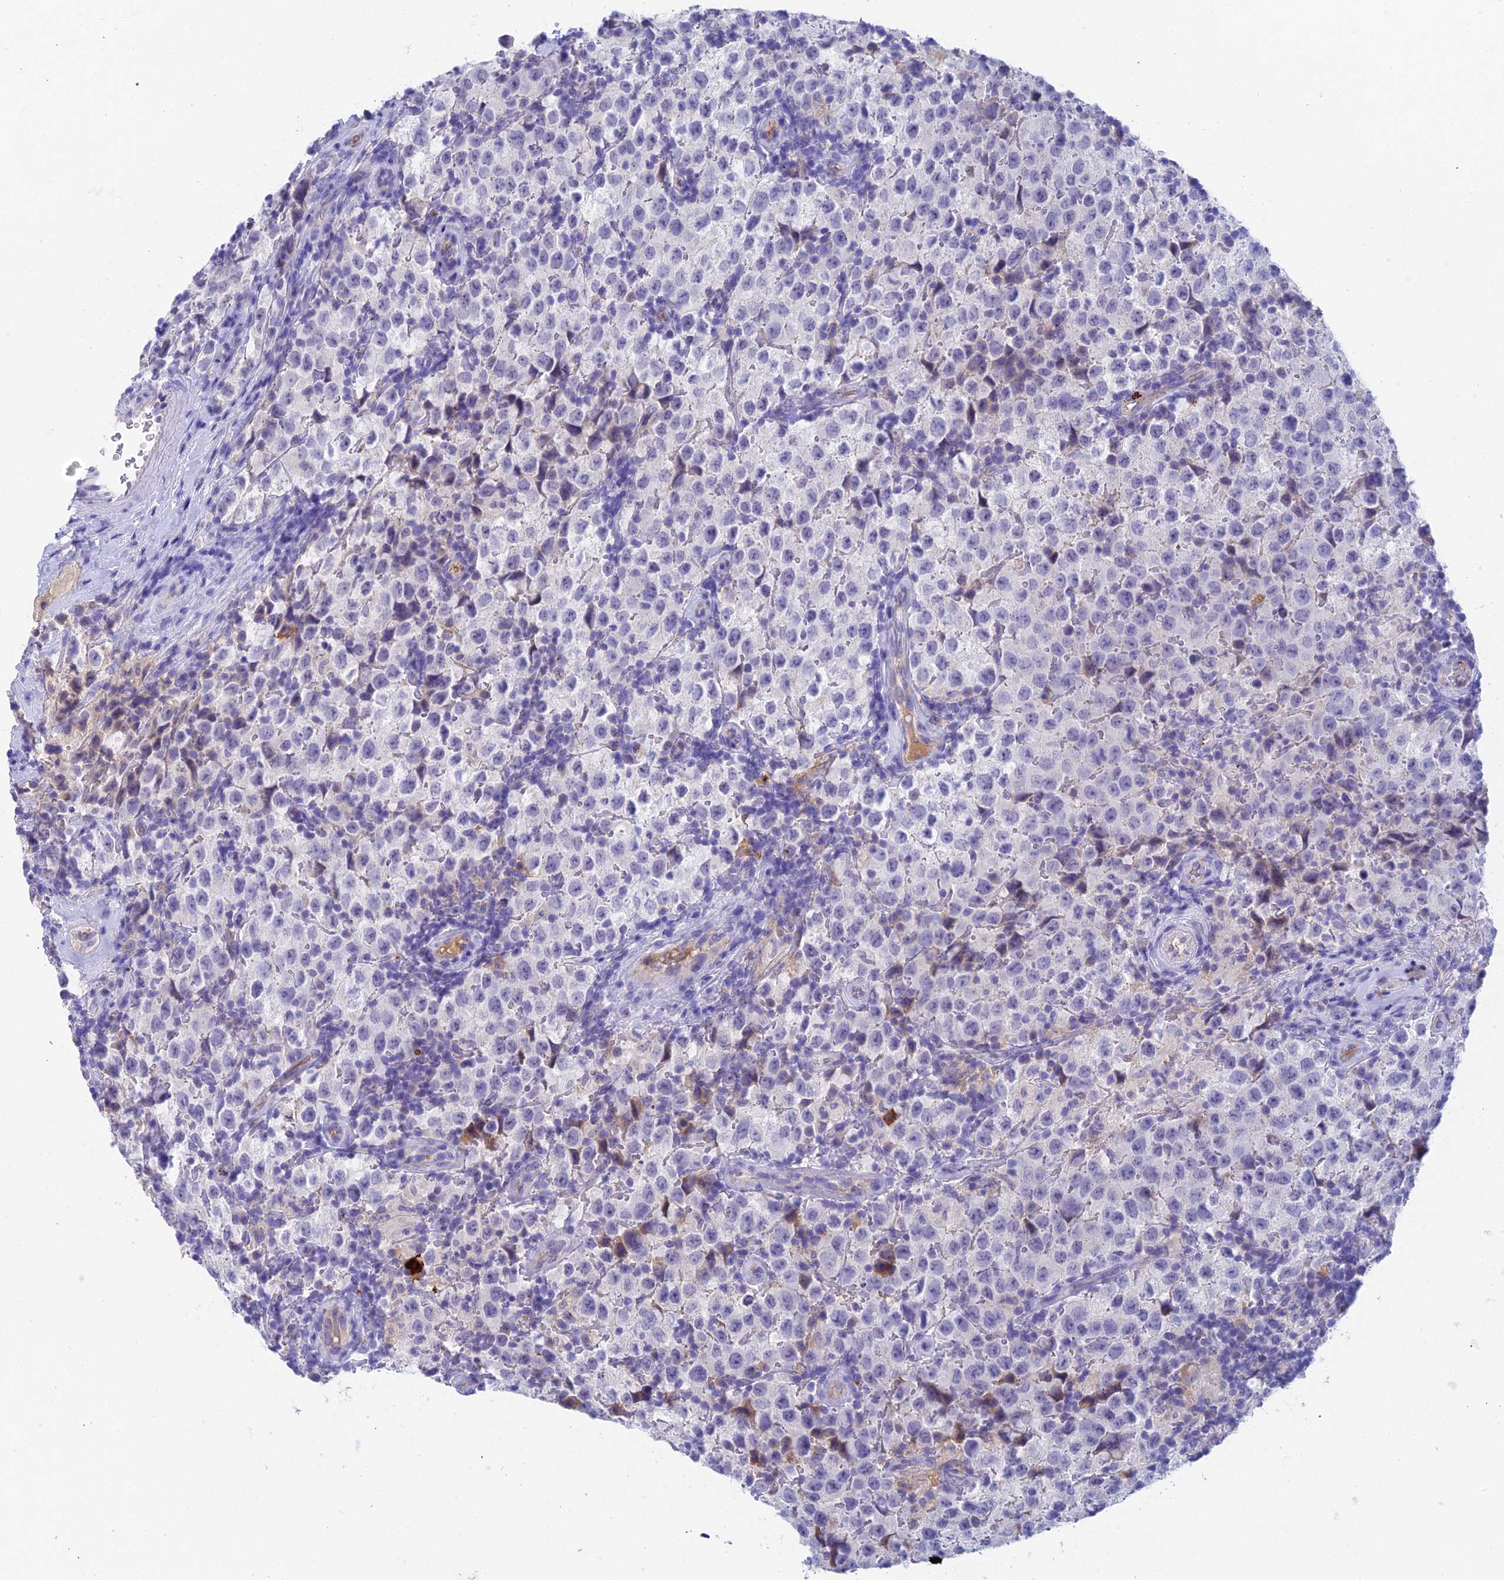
{"staining": {"intensity": "negative", "quantity": "none", "location": "none"}, "tissue": "testis cancer", "cell_type": "Tumor cells", "image_type": "cancer", "snomed": [{"axis": "morphology", "description": "Seminoma, NOS"}, {"axis": "morphology", "description": "Carcinoma, Embryonal, NOS"}, {"axis": "topography", "description": "Testis"}], "caption": "High magnification brightfield microscopy of testis embryonal carcinoma stained with DAB (brown) and counterstained with hematoxylin (blue): tumor cells show no significant expression.", "gene": "ADAMTS13", "patient": {"sex": "male", "age": 41}}